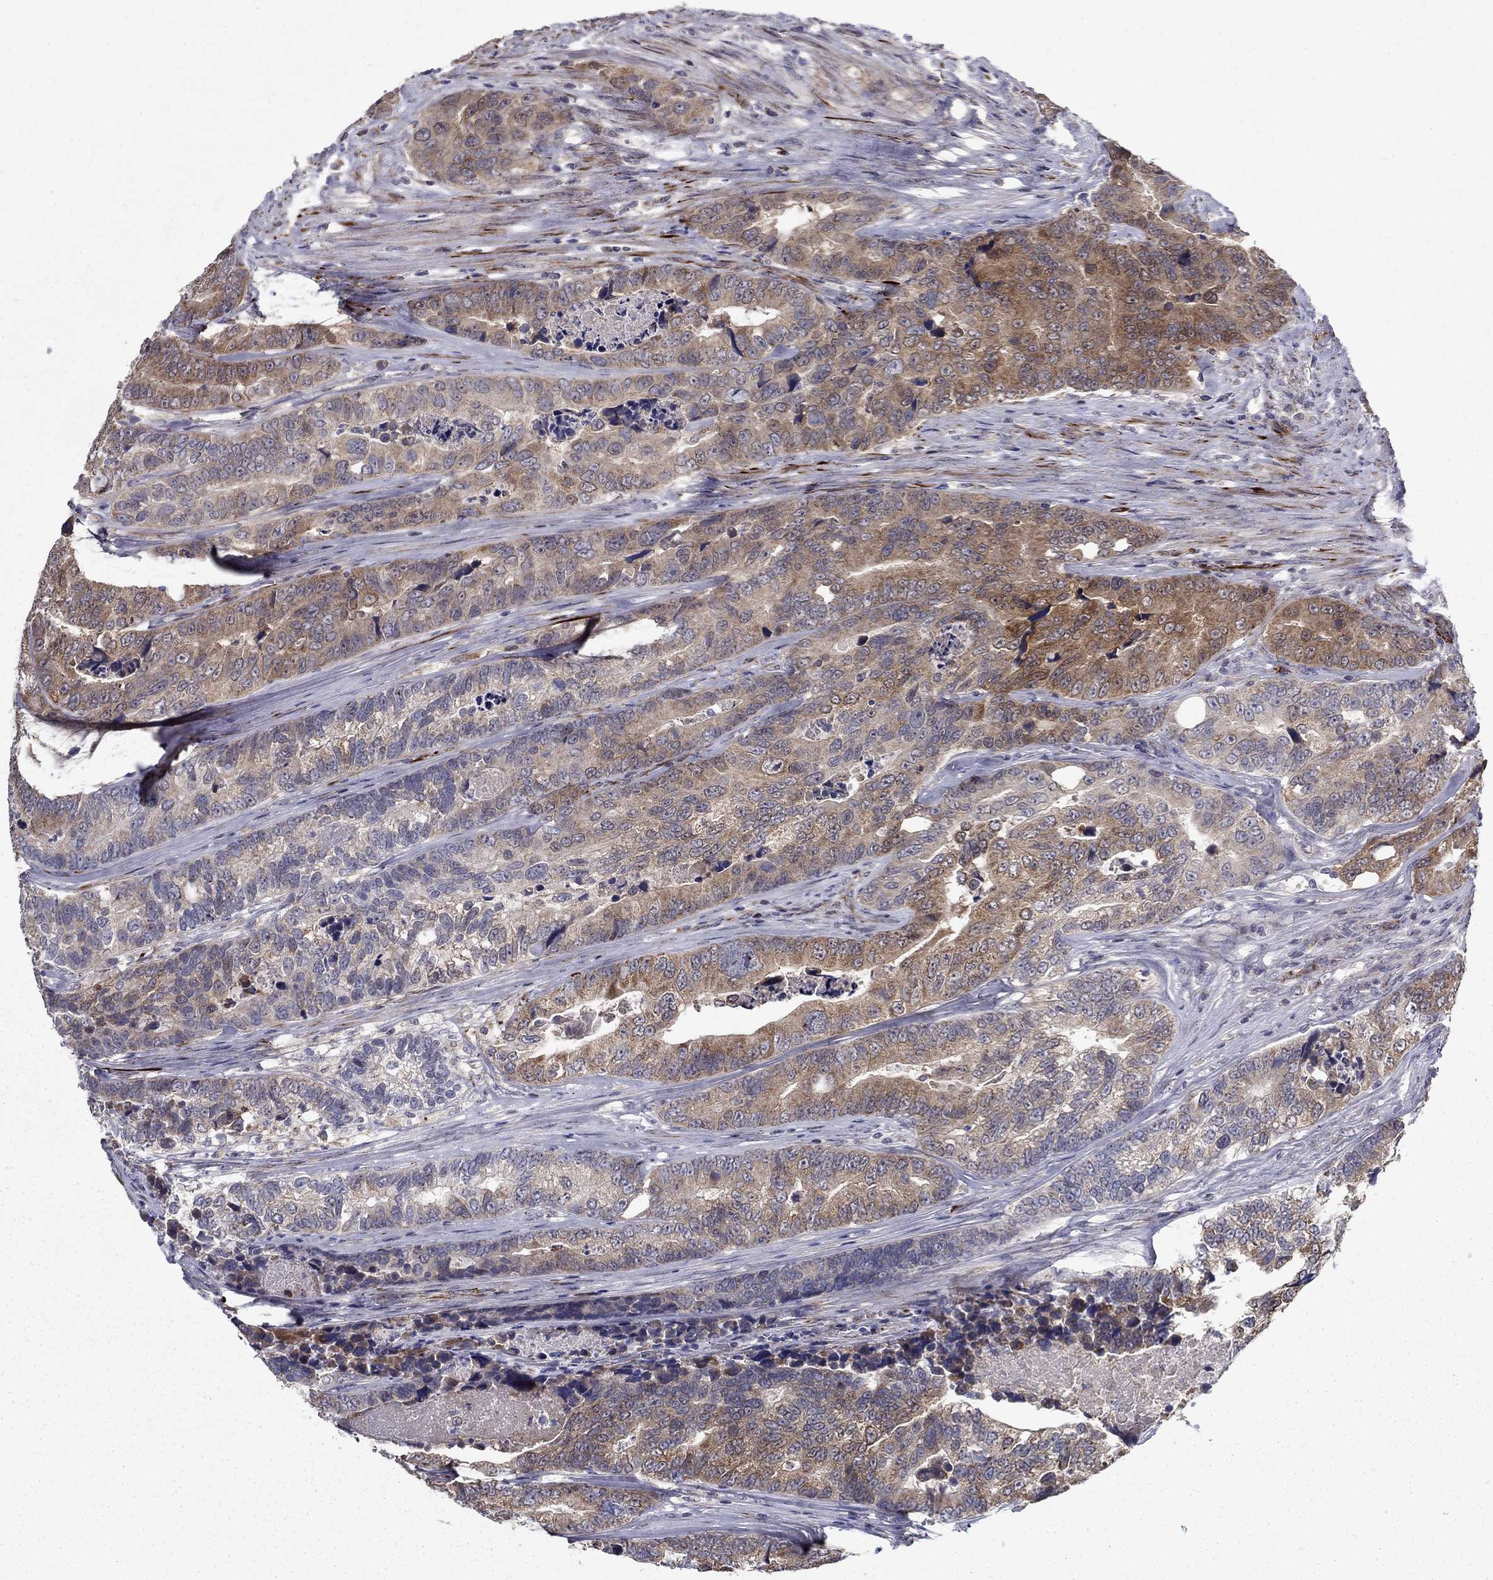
{"staining": {"intensity": "moderate", "quantity": "25%-75%", "location": "cytoplasmic/membranous"}, "tissue": "colorectal cancer", "cell_type": "Tumor cells", "image_type": "cancer", "snomed": [{"axis": "morphology", "description": "Adenocarcinoma, NOS"}, {"axis": "topography", "description": "Colon"}], "caption": "Human colorectal cancer (adenocarcinoma) stained with a protein marker reveals moderate staining in tumor cells.", "gene": "LACTB2", "patient": {"sex": "female", "age": 72}}